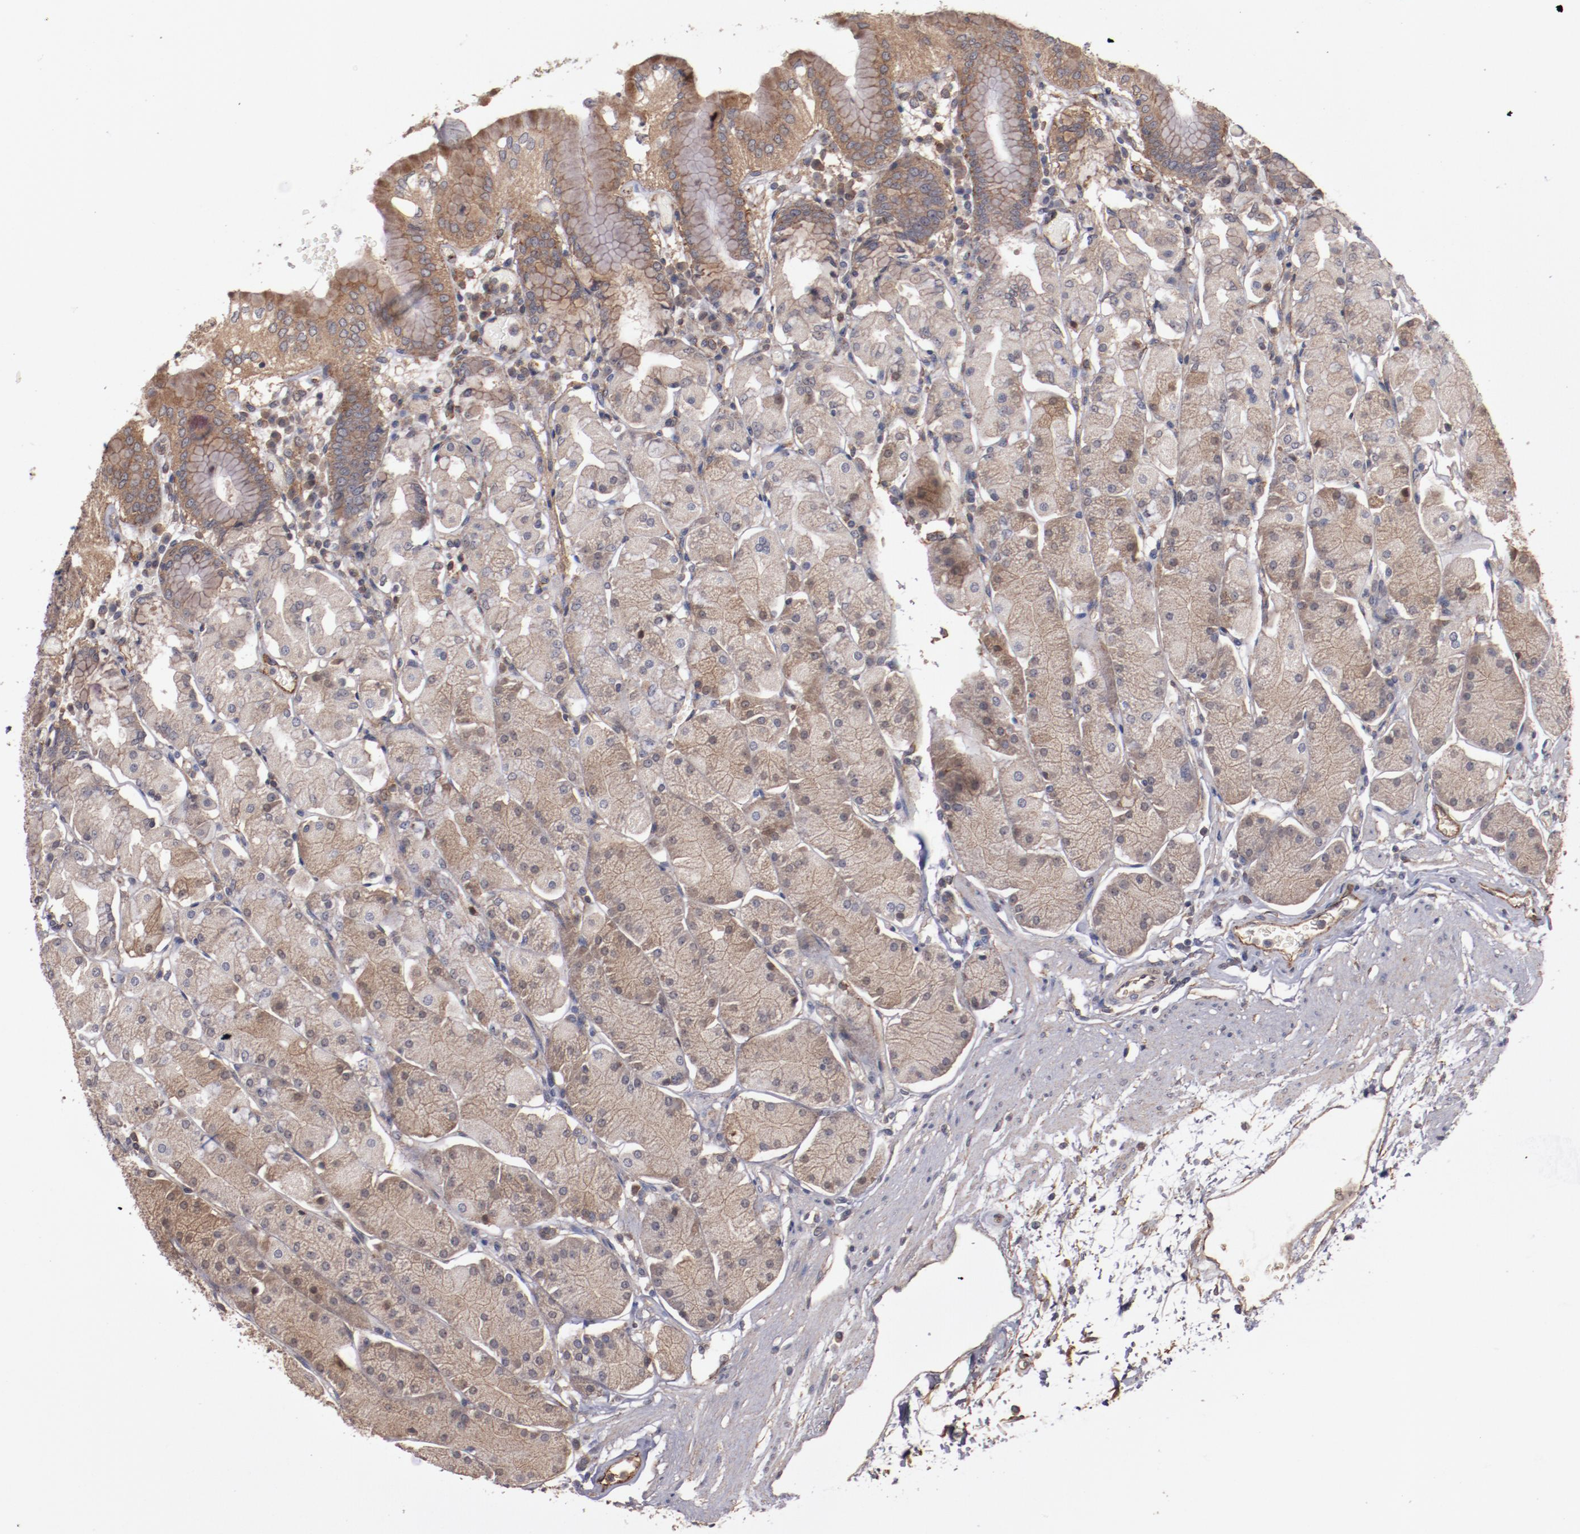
{"staining": {"intensity": "moderate", "quantity": ">75%", "location": "cytoplasmic/membranous"}, "tissue": "stomach", "cell_type": "Glandular cells", "image_type": "normal", "snomed": [{"axis": "morphology", "description": "Normal tissue, NOS"}, {"axis": "topography", "description": "Stomach, upper"}, {"axis": "topography", "description": "Stomach"}], "caption": "Immunohistochemical staining of benign human stomach exhibits >75% levels of moderate cytoplasmic/membranous protein expression in approximately >75% of glandular cells. Nuclei are stained in blue.", "gene": "DIPK2B", "patient": {"sex": "male", "age": 76}}